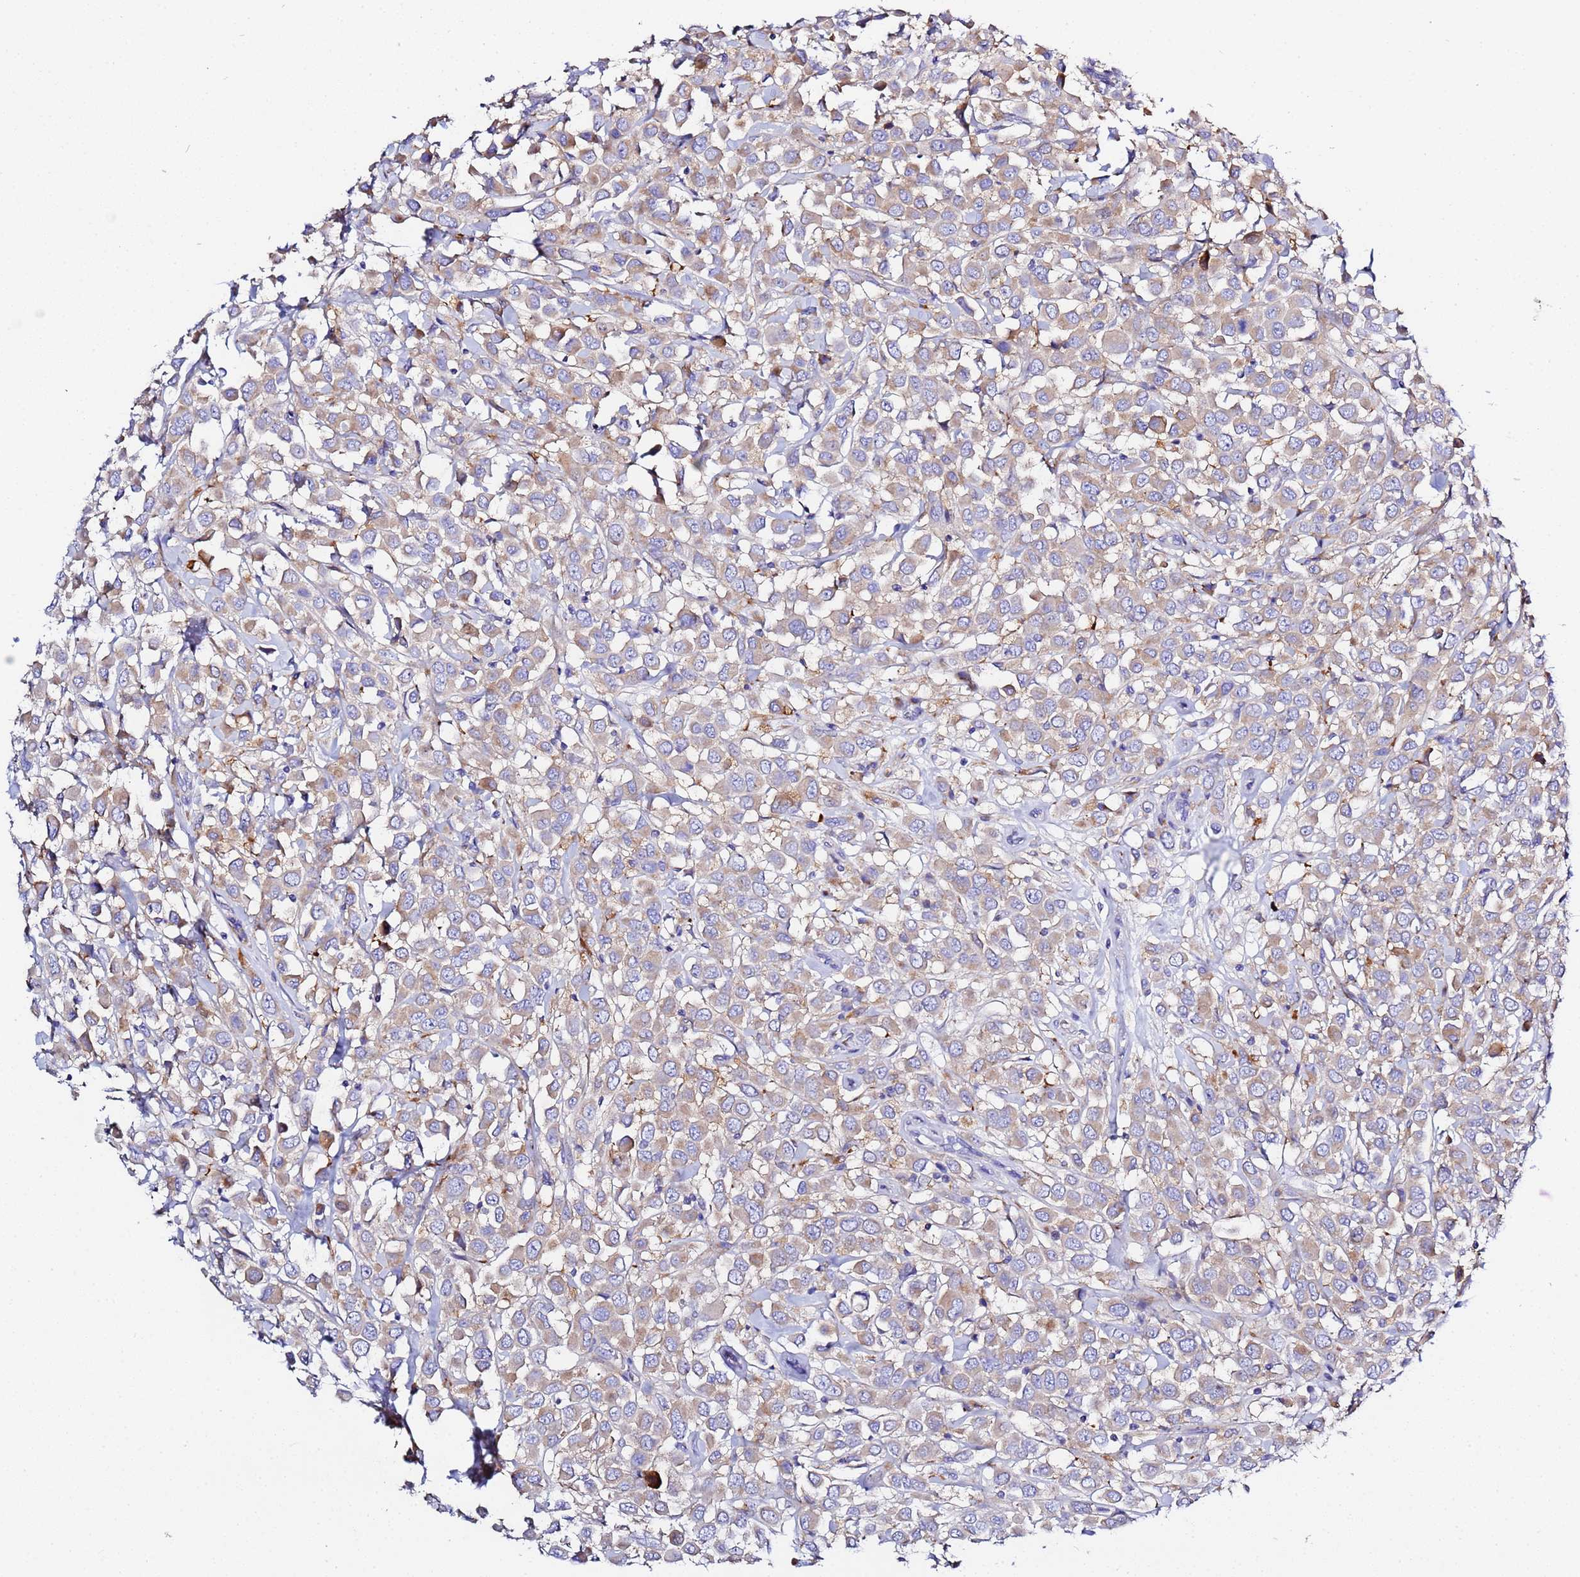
{"staining": {"intensity": "moderate", "quantity": ">75%", "location": "cytoplasmic/membranous"}, "tissue": "breast cancer", "cell_type": "Tumor cells", "image_type": "cancer", "snomed": [{"axis": "morphology", "description": "Duct carcinoma"}, {"axis": "topography", "description": "Breast"}], "caption": "Breast cancer (invasive ductal carcinoma) stained with immunohistochemistry (IHC) displays moderate cytoplasmic/membranous expression in approximately >75% of tumor cells. (brown staining indicates protein expression, while blue staining denotes nuclei).", "gene": "VTI1B", "patient": {"sex": "female", "age": 61}}